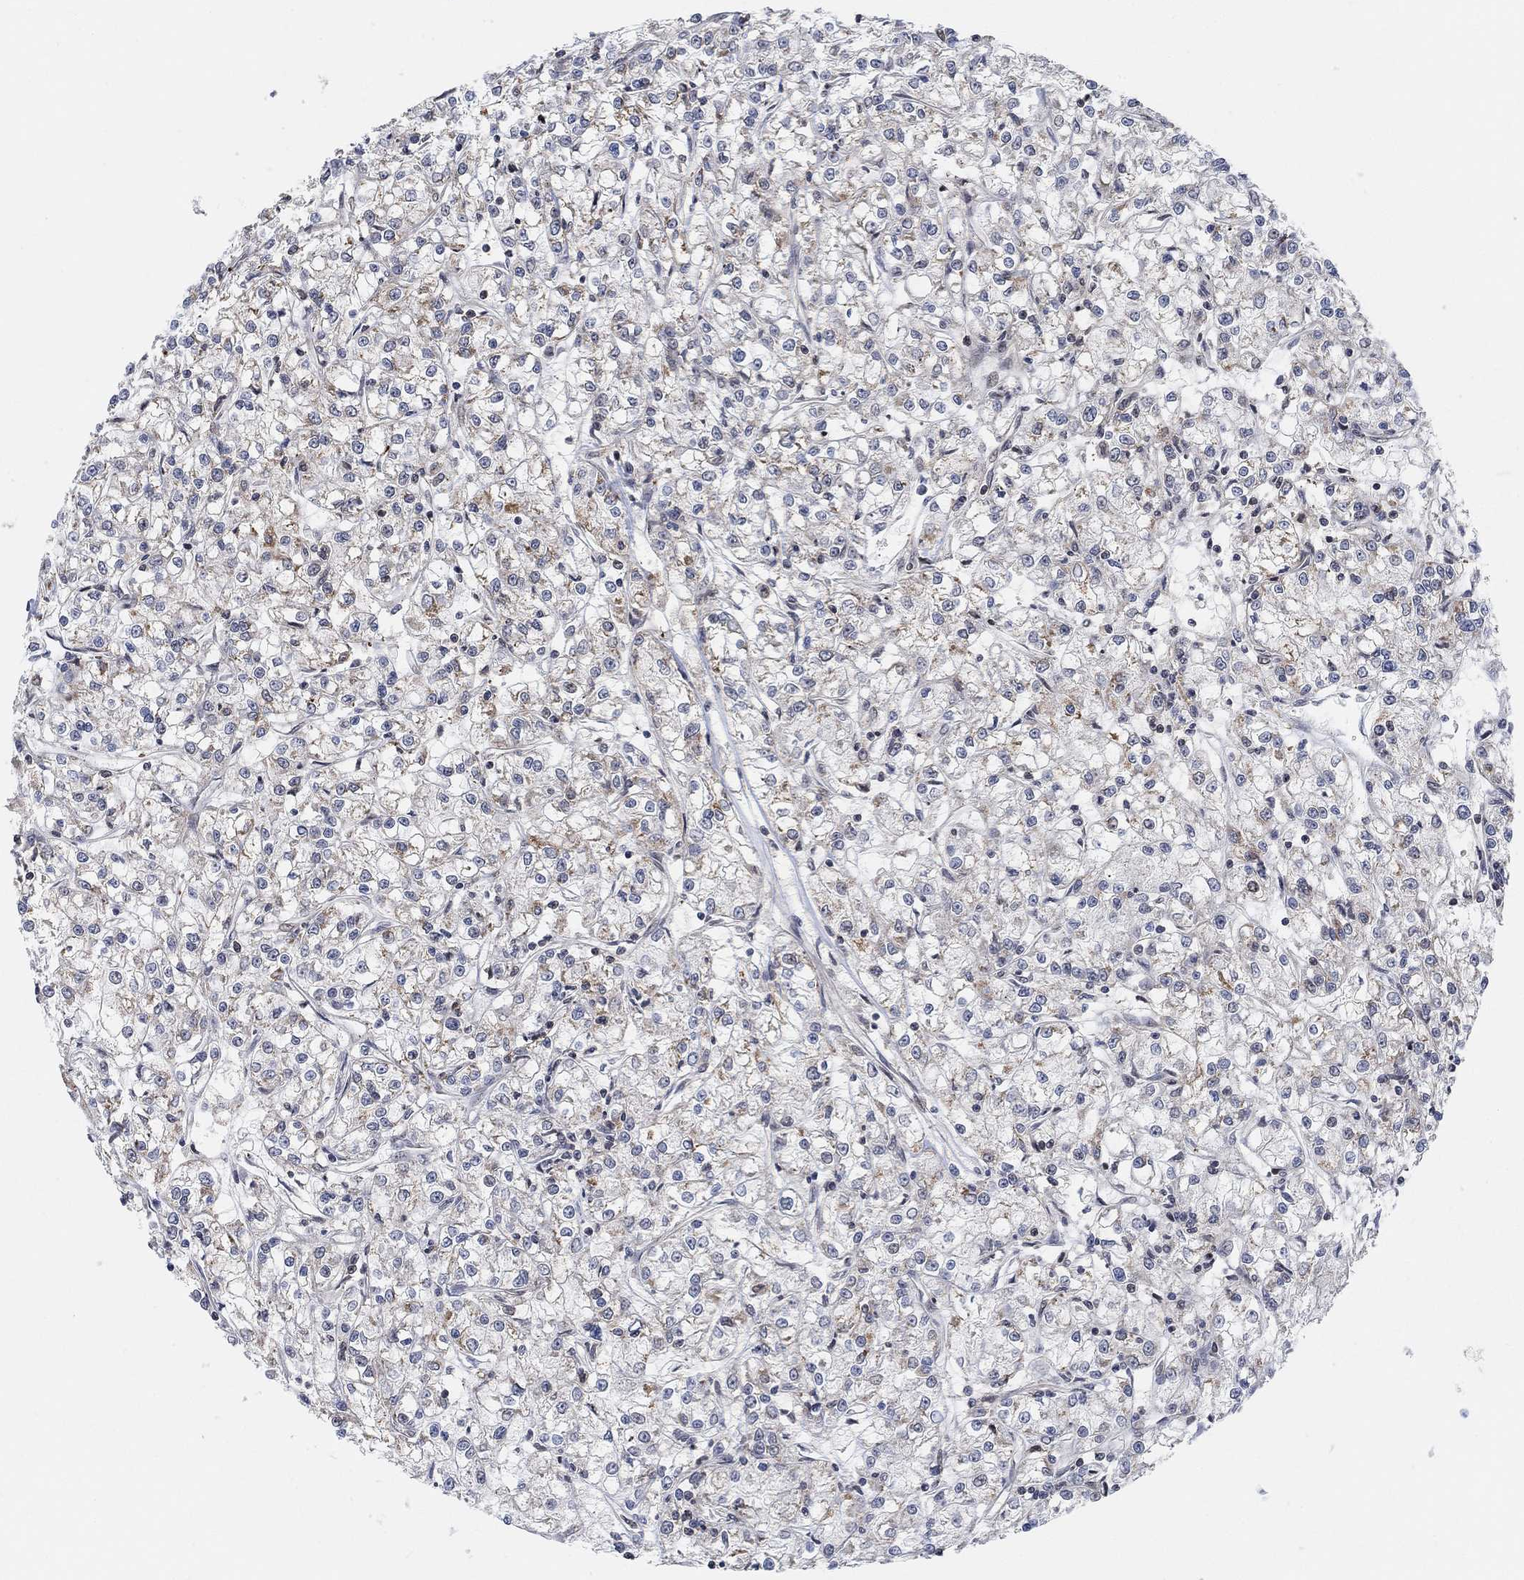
{"staining": {"intensity": "moderate", "quantity": "<25%", "location": "cytoplasmic/membranous"}, "tissue": "renal cancer", "cell_type": "Tumor cells", "image_type": "cancer", "snomed": [{"axis": "morphology", "description": "Adenocarcinoma, NOS"}, {"axis": "topography", "description": "Kidney"}], "caption": "The image shows staining of renal adenocarcinoma, revealing moderate cytoplasmic/membranous protein positivity (brown color) within tumor cells.", "gene": "PWWP2B", "patient": {"sex": "female", "age": 59}}